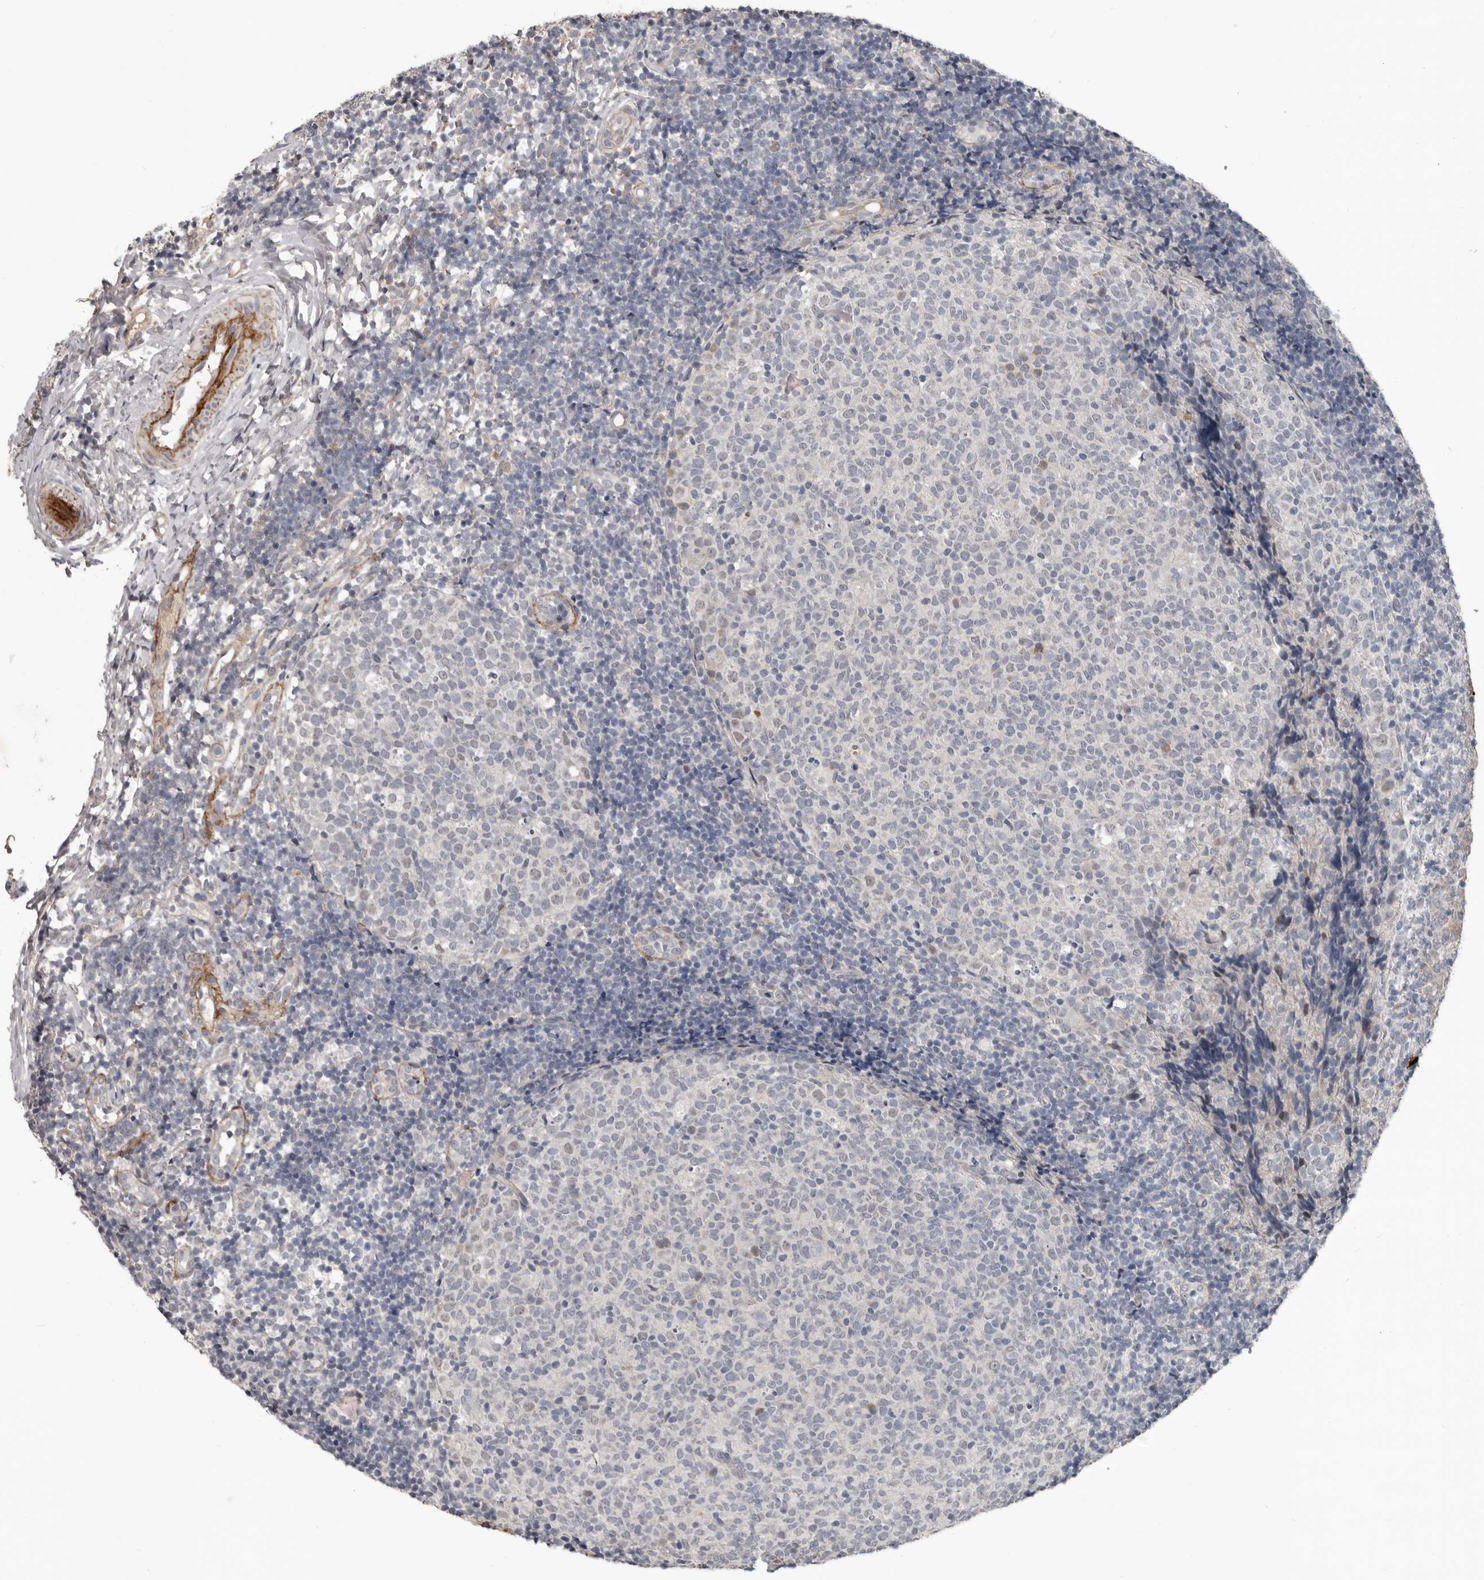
{"staining": {"intensity": "negative", "quantity": "none", "location": "none"}, "tissue": "tonsil", "cell_type": "Germinal center cells", "image_type": "normal", "snomed": [{"axis": "morphology", "description": "Normal tissue, NOS"}, {"axis": "topography", "description": "Tonsil"}], "caption": "IHC image of benign human tonsil stained for a protein (brown), which reveals no staining in germinal center cells.", "gene": "C1orf216", "patient": {"sex": "female", "age": 19}}